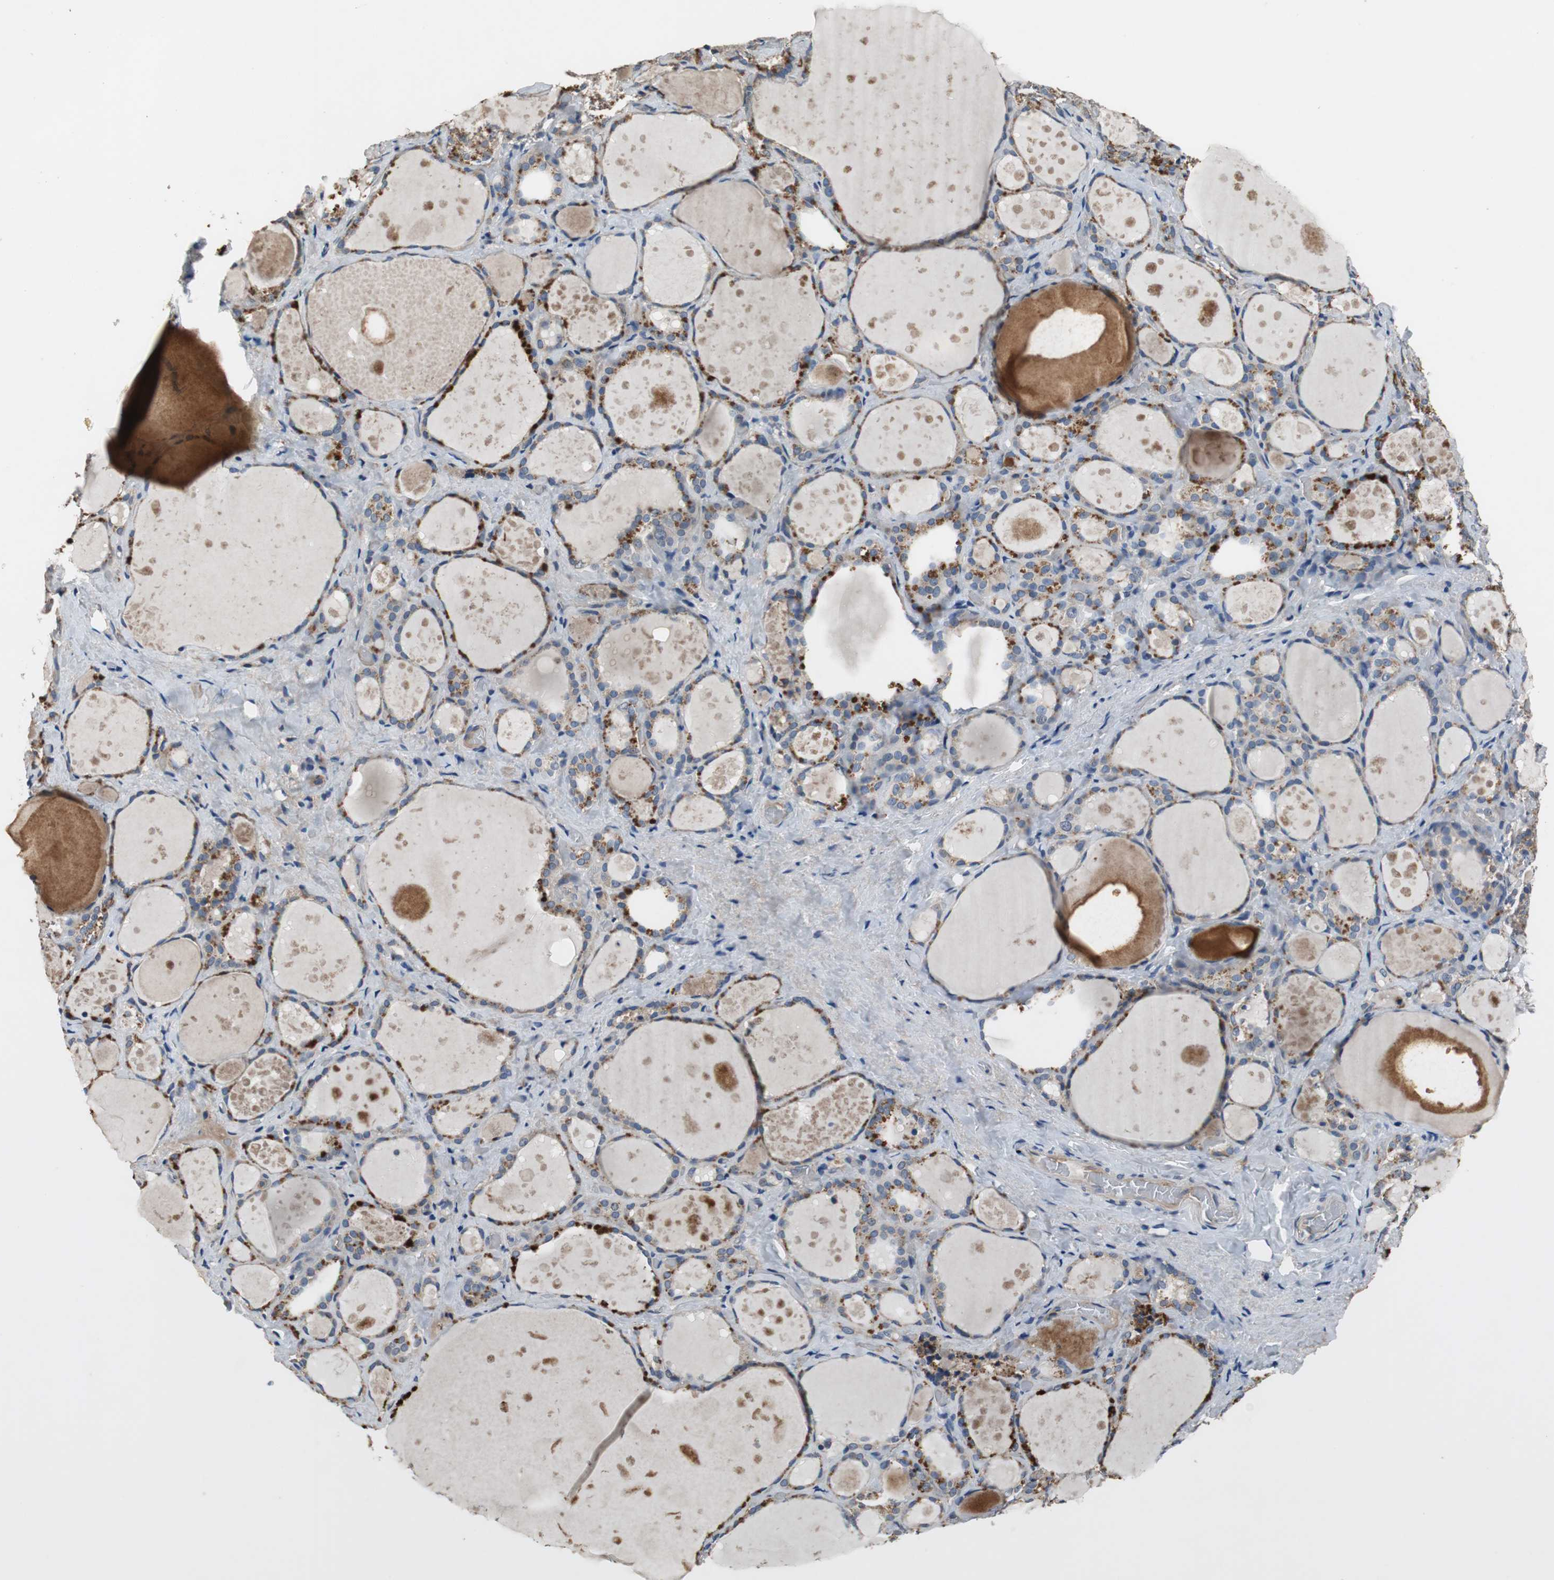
{"staining": {"intensity": "strong", "quantity": "25%-75%", "location": "cytoplasmic/membranous"}, "tissue": "thyroid gland", "cell_type": "Glandular cells", "image_type": "normal", "snomed": [{"axis": "morphology", "description": "Normal tissue, NOS"}, {"axis": "topography", "description": "Thyroid gland"}], "caption": "Protein analysis of benign thyroid gland reveals strong cytoplasmic/membranous positivity in approximately 25%-75% of glandular cells. (Stains: DAB in brown, nuclei in blue, Microscopy: brightfield microscopy at high magnification).", "gene": "MTIF2", "patient": {"sex": "female", "age": 75}}